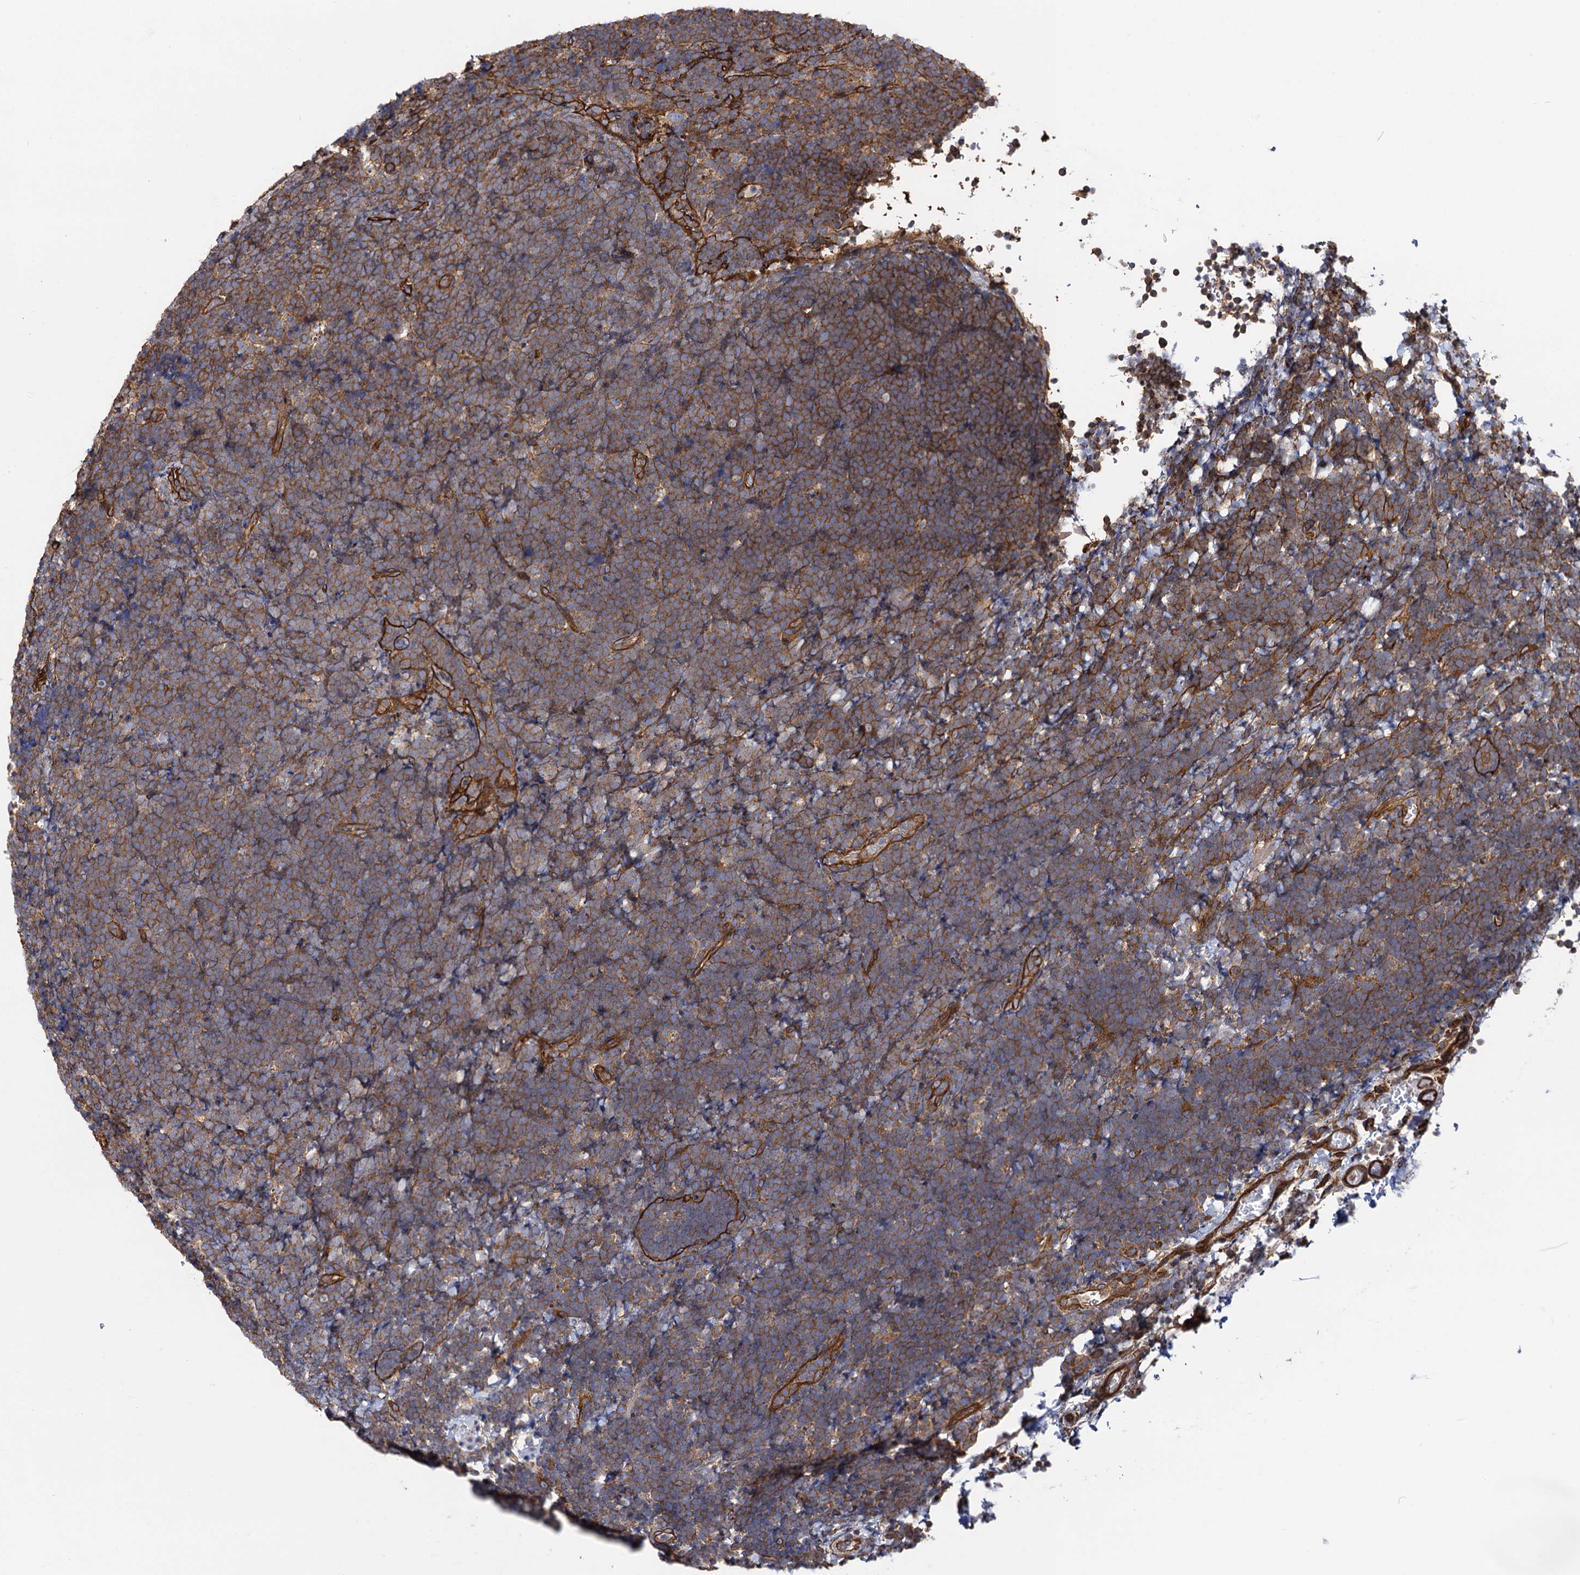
{"staining": {"intensity": "moderate", "quantity": ">75%", "location": "cytoplasmic/membranous"}, "tissue": "lymphoma", "cell_type": "Tumor cells", "image_type": "cancer", "snomed": [{"axis": "morphology", "description": "Malignant lymphoma, non-Hodgkin's type, High grade"}, {"axis": "topography", "description": "Lymph node"}], "caption": "An immunohistochemistry micrograph of neoplastic tissue is shown. Protein staining in brown shows moderate cytoplasmic/membranous positivity in lymphoma within tumor cells.", "gene": "CIP2A", "patient": {"sex": "male", "age": 13}}